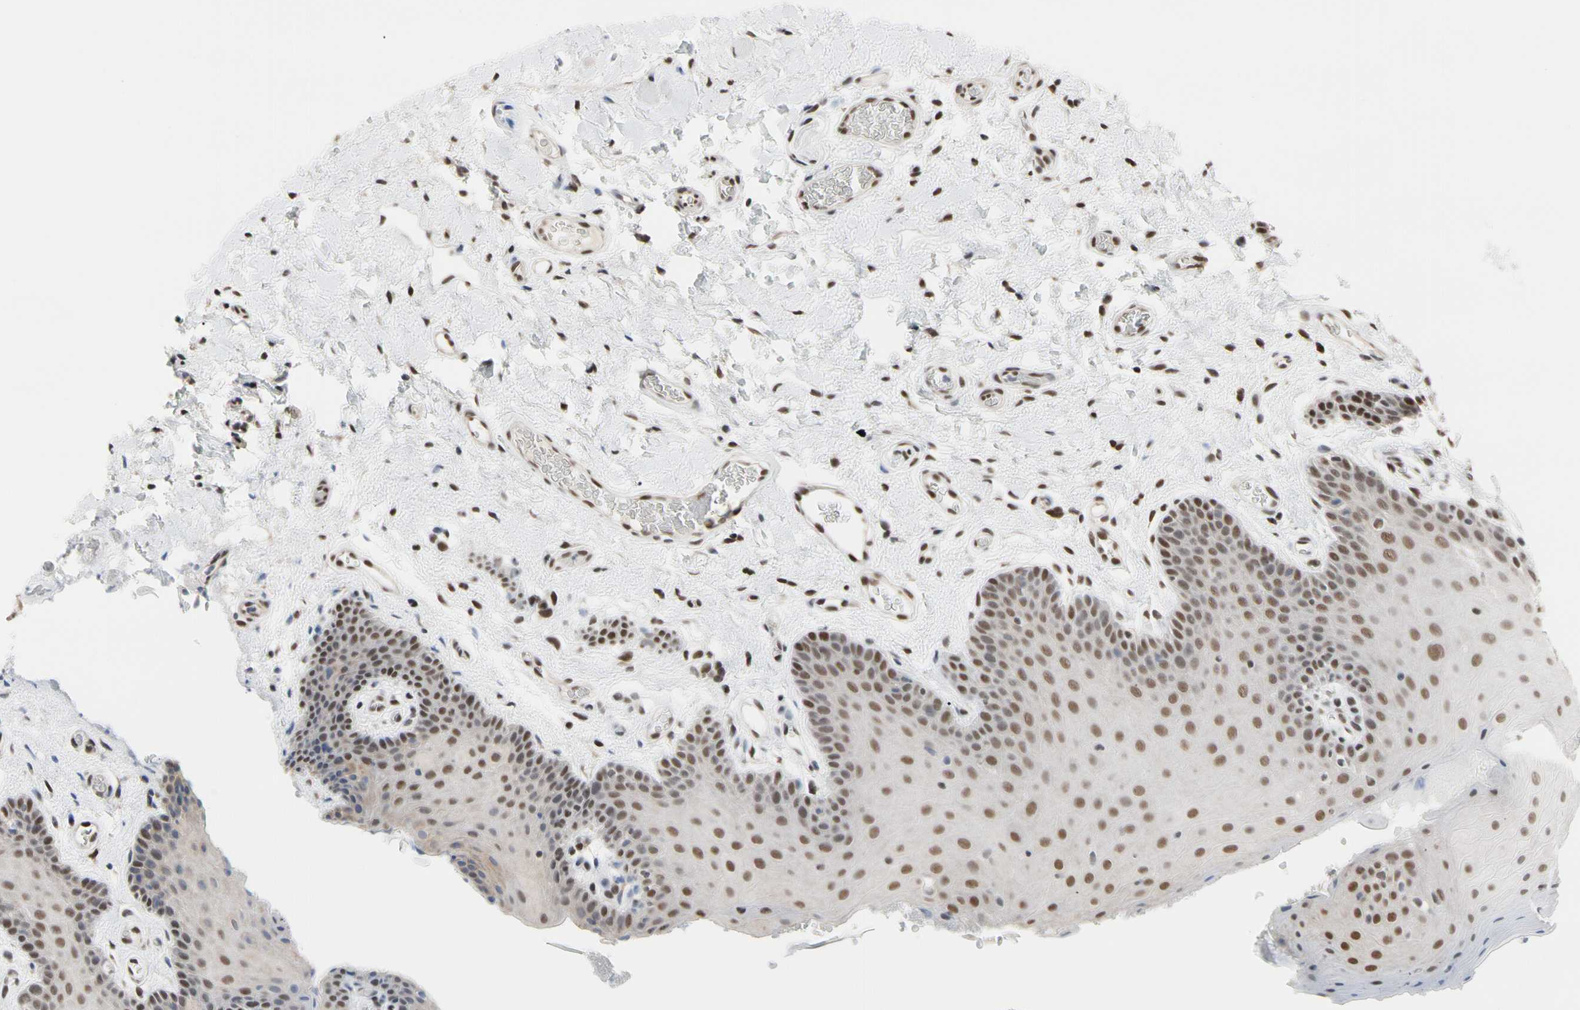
{"staining": {"intensity": "moderate", "quantity": "25%-75%", "location": "nuclear"}, "tissue": "oral mucosa", "cell_type": "Squamous epithelial cells", "image_type": "normal", "snomed": [{"axis": "morphology", "description": "Normal tissue, NOS"}, {"axis": "topography", "description": "Oral tissue"}], "caption": "High-power microscopy captured an immunohistochemistry photomicrograph of benign oral mucosa, revealing moderate nuclear positivity in about 25%-75% of squamous epithelial cells. (DAB IHC with brightfield microscopy, high magnification).", "gene": "FAM98B", "patient": {"sex": "male", "age": 54}}